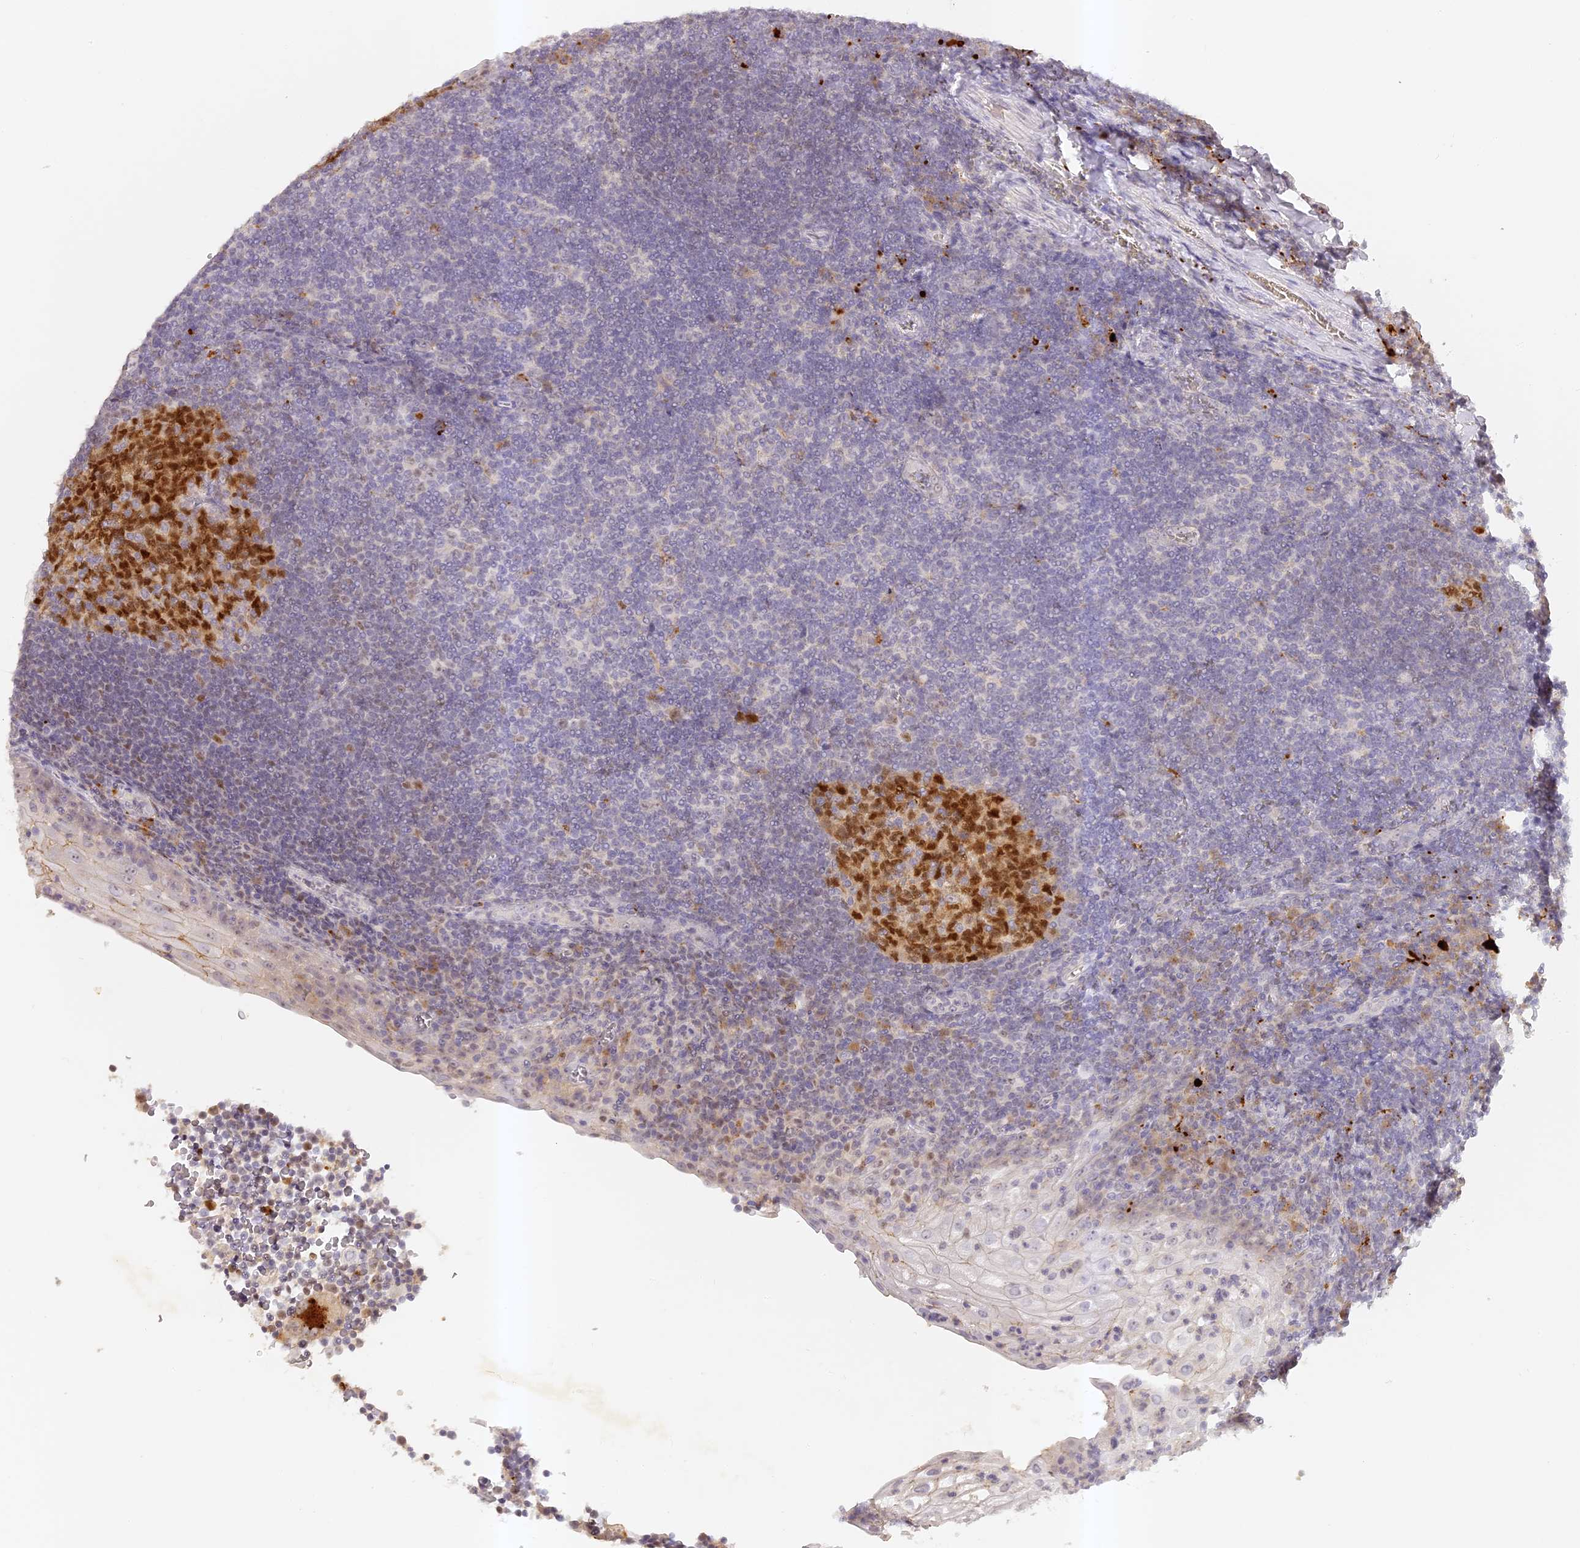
{"staining": {"intensity": "strong", "quantity": ">75%", "location": "nuclear"}, "tissue": "tonsil", "cell_type": "Germinal center cells", "image_type": "normal", "snomed": [{"axis": "morphology", "description": "Normal tissue, NOS"}, {"axis": "topography", "description": "Tonsil"}], "caption": "Protein expression analysis of unremarkable human tonsil reveals strong nuclear staining in approximately >75% of germinal center cells. Ihc stains the protein in brown and the nuclei are stained blue.", "gene": "ELL3", "patient": {"sex": "male", "age": 37}}